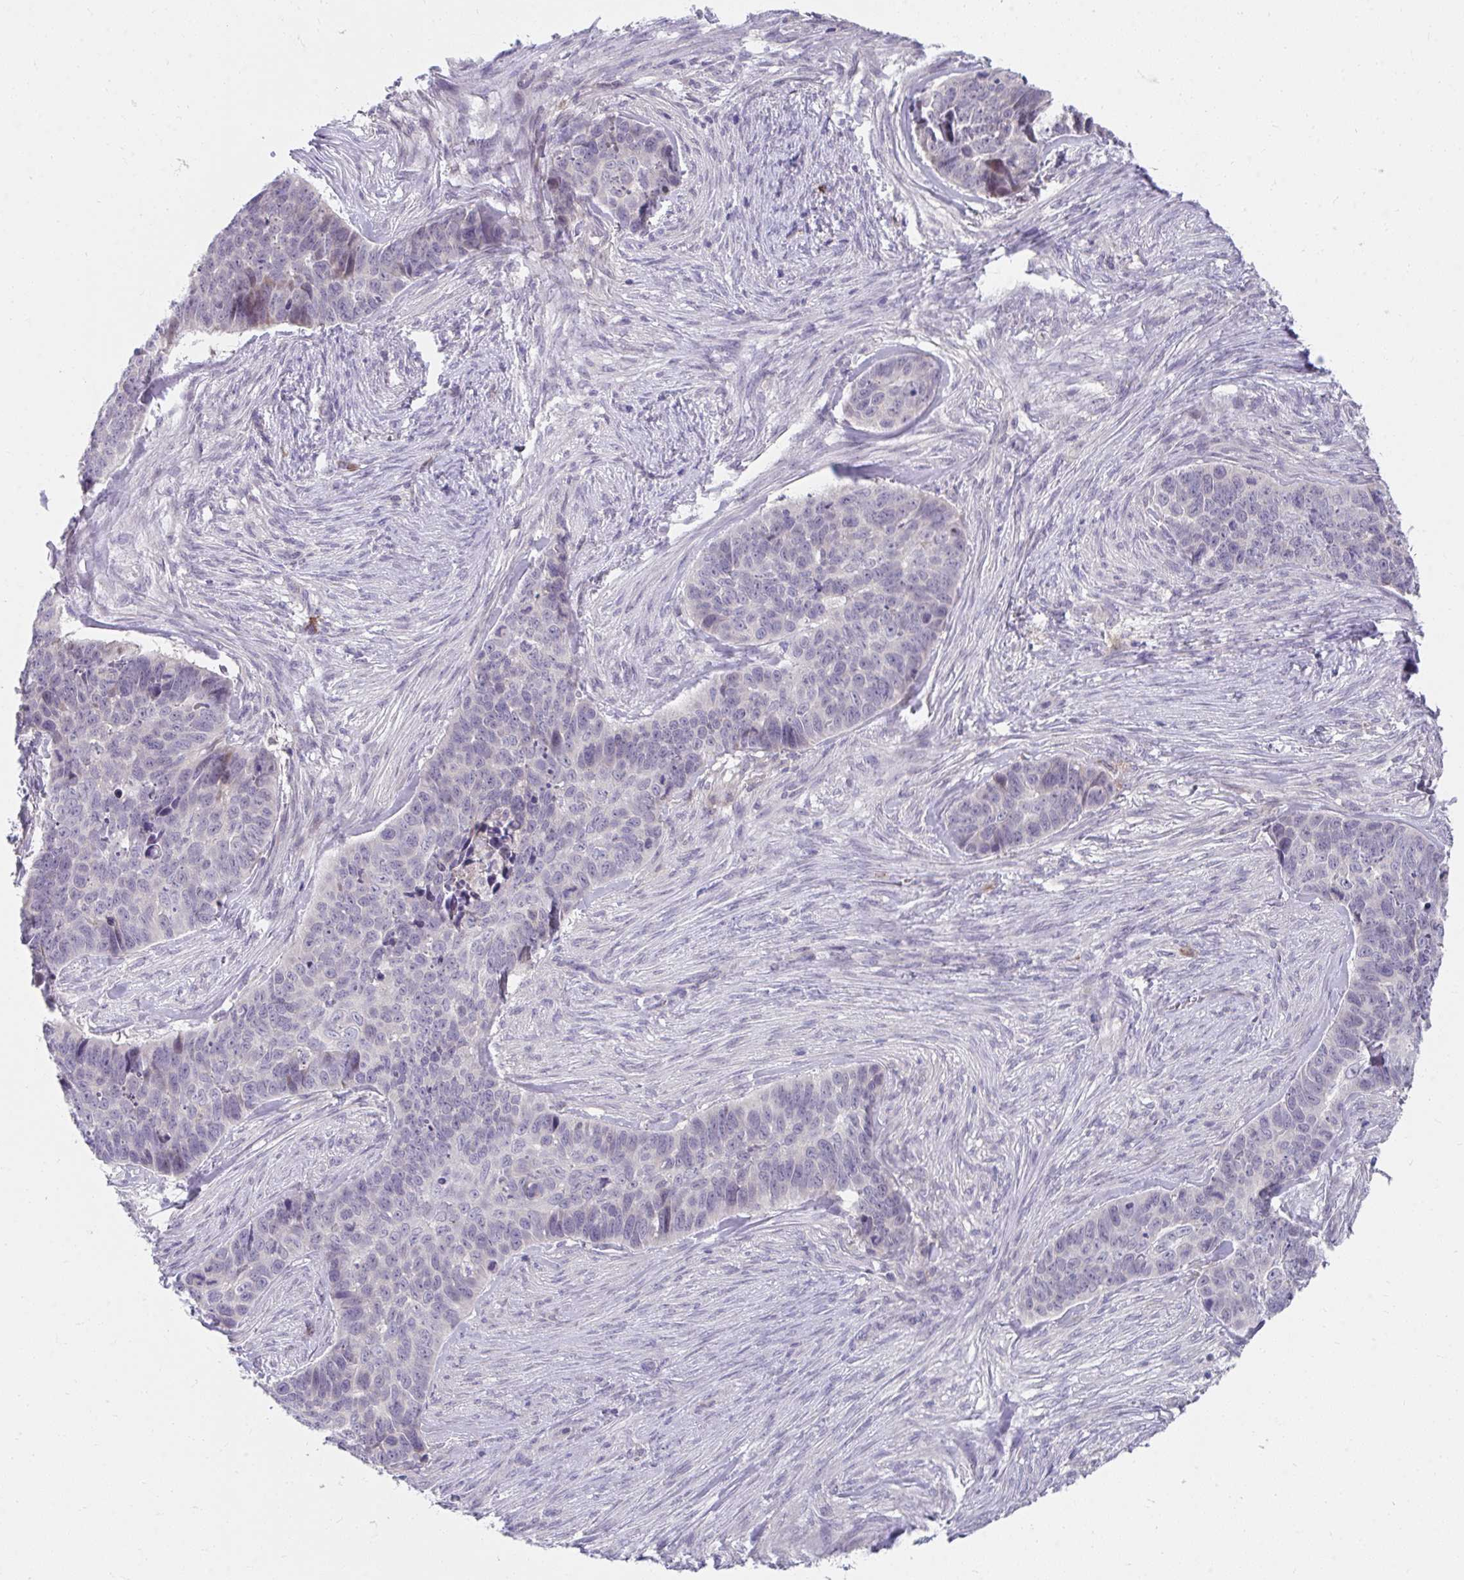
{"staining": {"intensity": "negative", "quantity": "none", "location": "none"}, "tissue": "skin cancer", "cell_type": "Tumor cells", "image_type": "cancer", "snomed": [{"axis": "morphology", "description": "Basal cell carcinoma"}, {"axis": "topography", "description": "Skin"}], "caption": "Micrograph shows no protein staining in tumor cells of skin cancer (basal cell carcinoma) tissue.", "gene": "SLAMF7", "patient": {"sex": "female", "age": 82}}